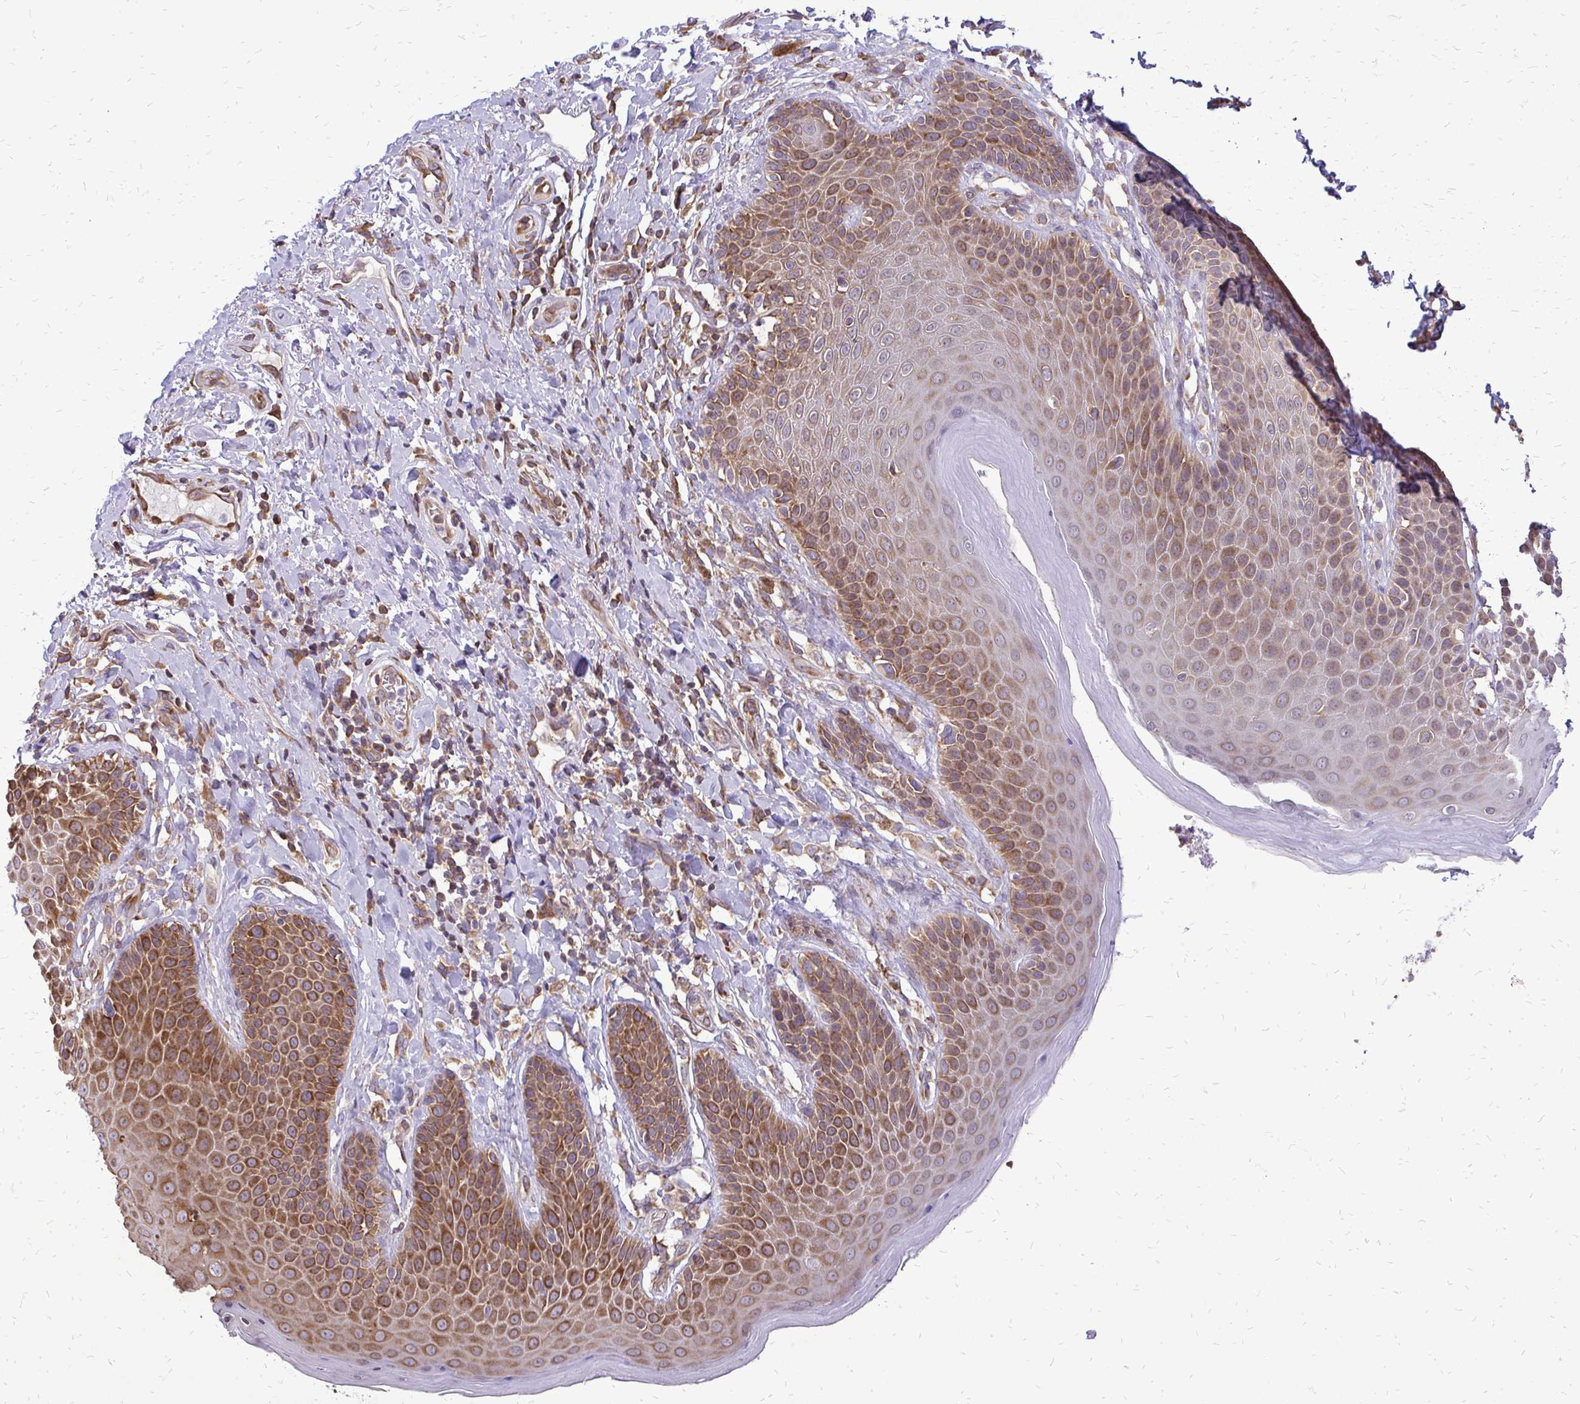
{"staining": {"intensity": "strong", "quantity": ">75%", "location": "cytoplasmic/membranous"}, "tissue": "skin", "cell_type": "Epidermal cells", "image_type": "normal", "snomed": [{"axis": "morphology", "description": "Normal tissue, NOS"}, {"axis": "topography", "description": "Anal"}, {"axis": "topography", "description": "Peripheral nerve tissue"}], "caption": "Epidermal cells exhibit high levels of strong cytoplasmic/membranous expression in about >75% of cells in normal human skin.", "gene": "RPS3", "patient": {"sex": "male", "age": 51}}